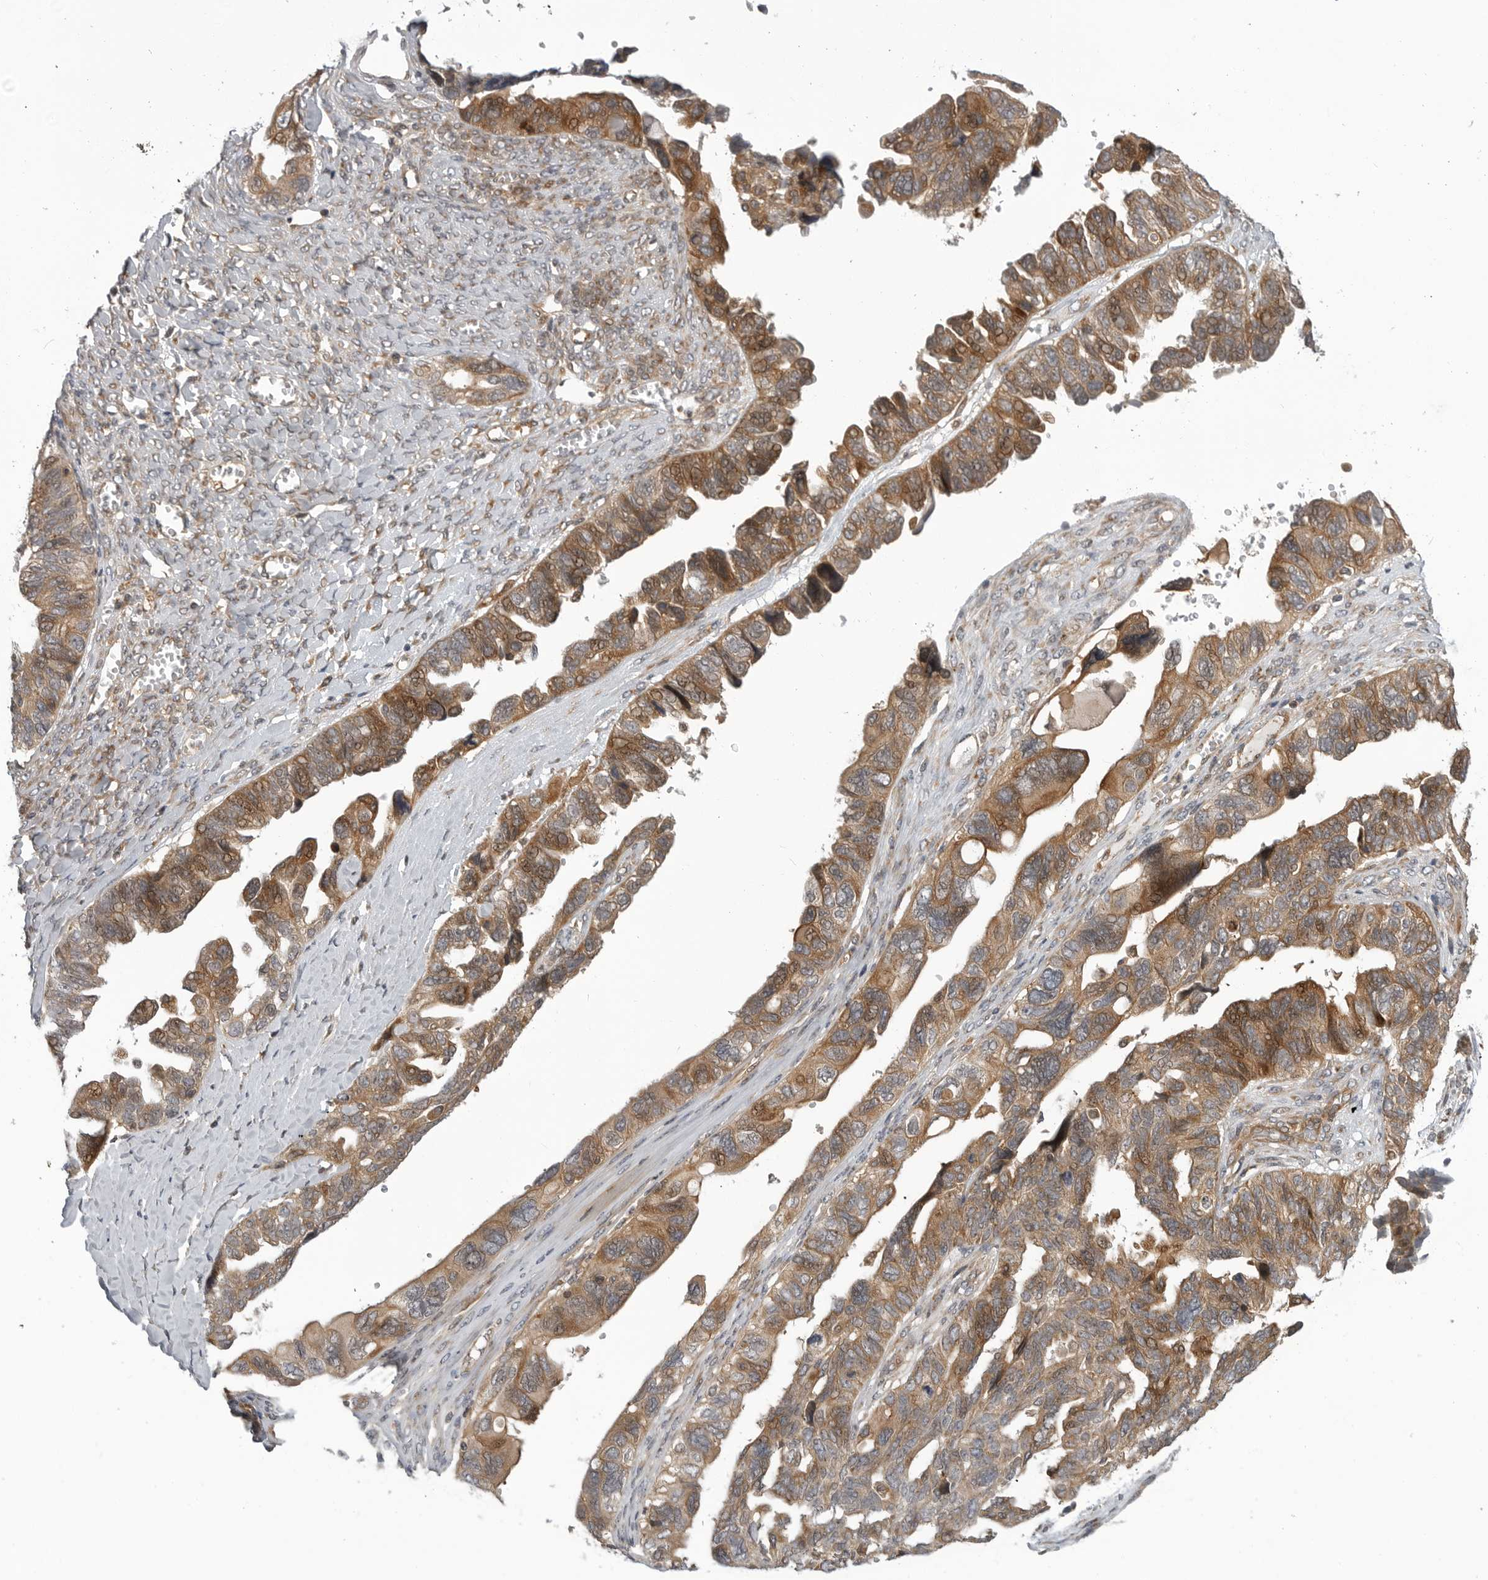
{"staining": {"intensity": "moderate", "quantity": ">75%", "location": "cytoplasmic/membranous"}, "tissue": "ovarian cancer", "cell_type": "Tumor cells", "image_type": "cancer", "snomed": [{"axis": "morphology", "description": "Cystadenocarcinoma, serous, NOS"}, {"axis": "topography", "description": "Ovary"}], "caption": "IHC staining of serous cystadenocarcinoma (ovarian), which reveals medium levels of moderate cytoplasmic/membranous positivity in about >75% of tumor cells indicating moderate cytoplasmic/membranous protein staining. The staining was performed using DAB (brown) for protein detection and nuclei were counterstained in hematoxylin (blue).", "gene": "LRRC45", "patient": {"sex": "female", "age": 79}}